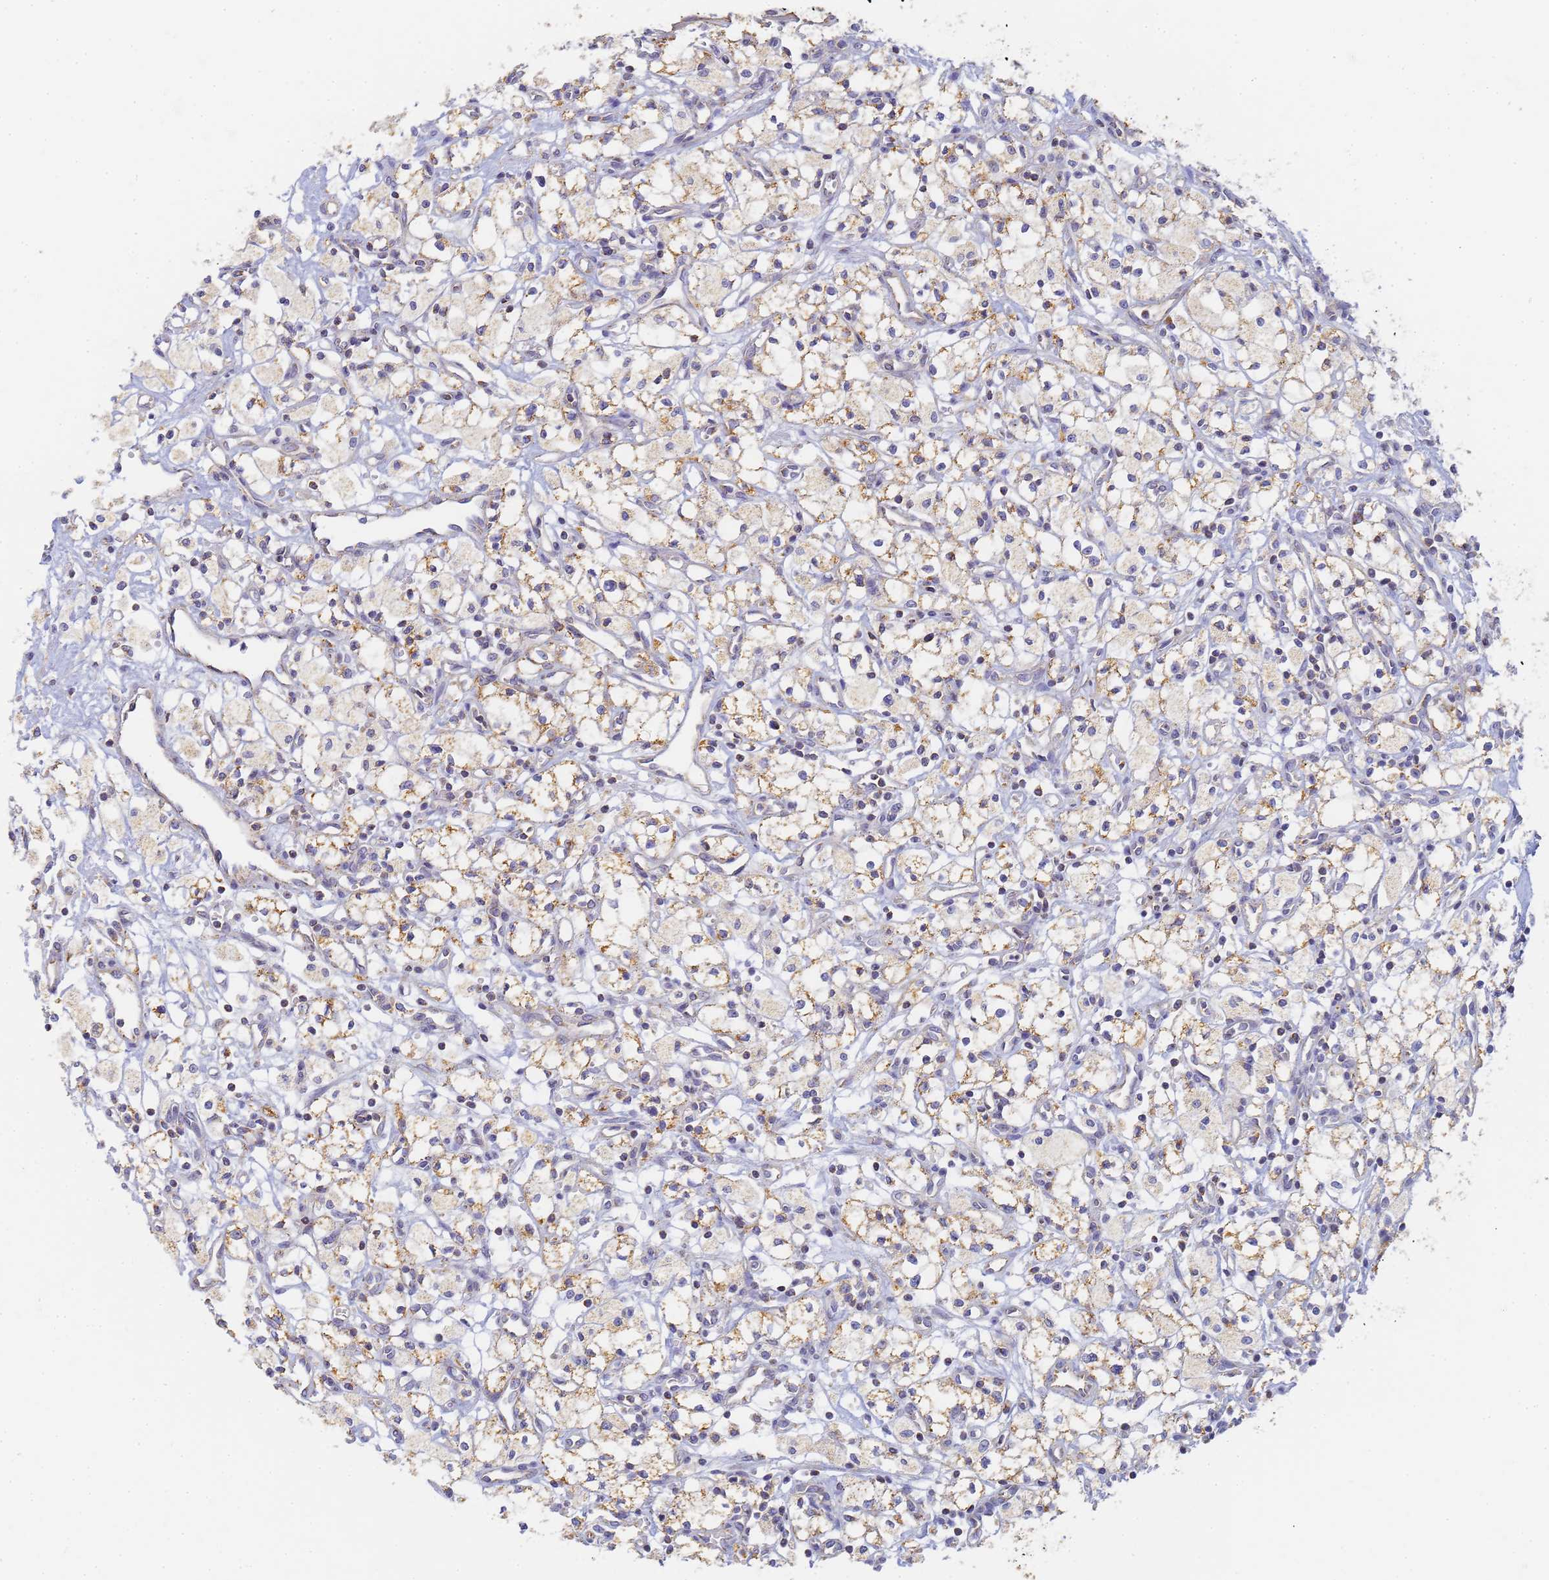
{"staining": {"intensity": "moderate", "quantity": "25%-75%", "location": "cytoplasmic/membranous"}, "tissue": "renal cancer", "cell_type": "Tumor cells", "image_type": "cancer", "snomed": [{"axis": "morphology", "description": "Adenocarcinoma, NOS"}, {"axis": "topography", "description": "Kidney"}], "caption": "About 25%-75% of tumor cells in renal cancer (adenocarcinoma) demonstrate moderate cytoplasmic/membranous protein expression as visualized by brown immunohistochemical staining.", "gene": "UTP23", "patient": {"sex": "male", "age": 59}}